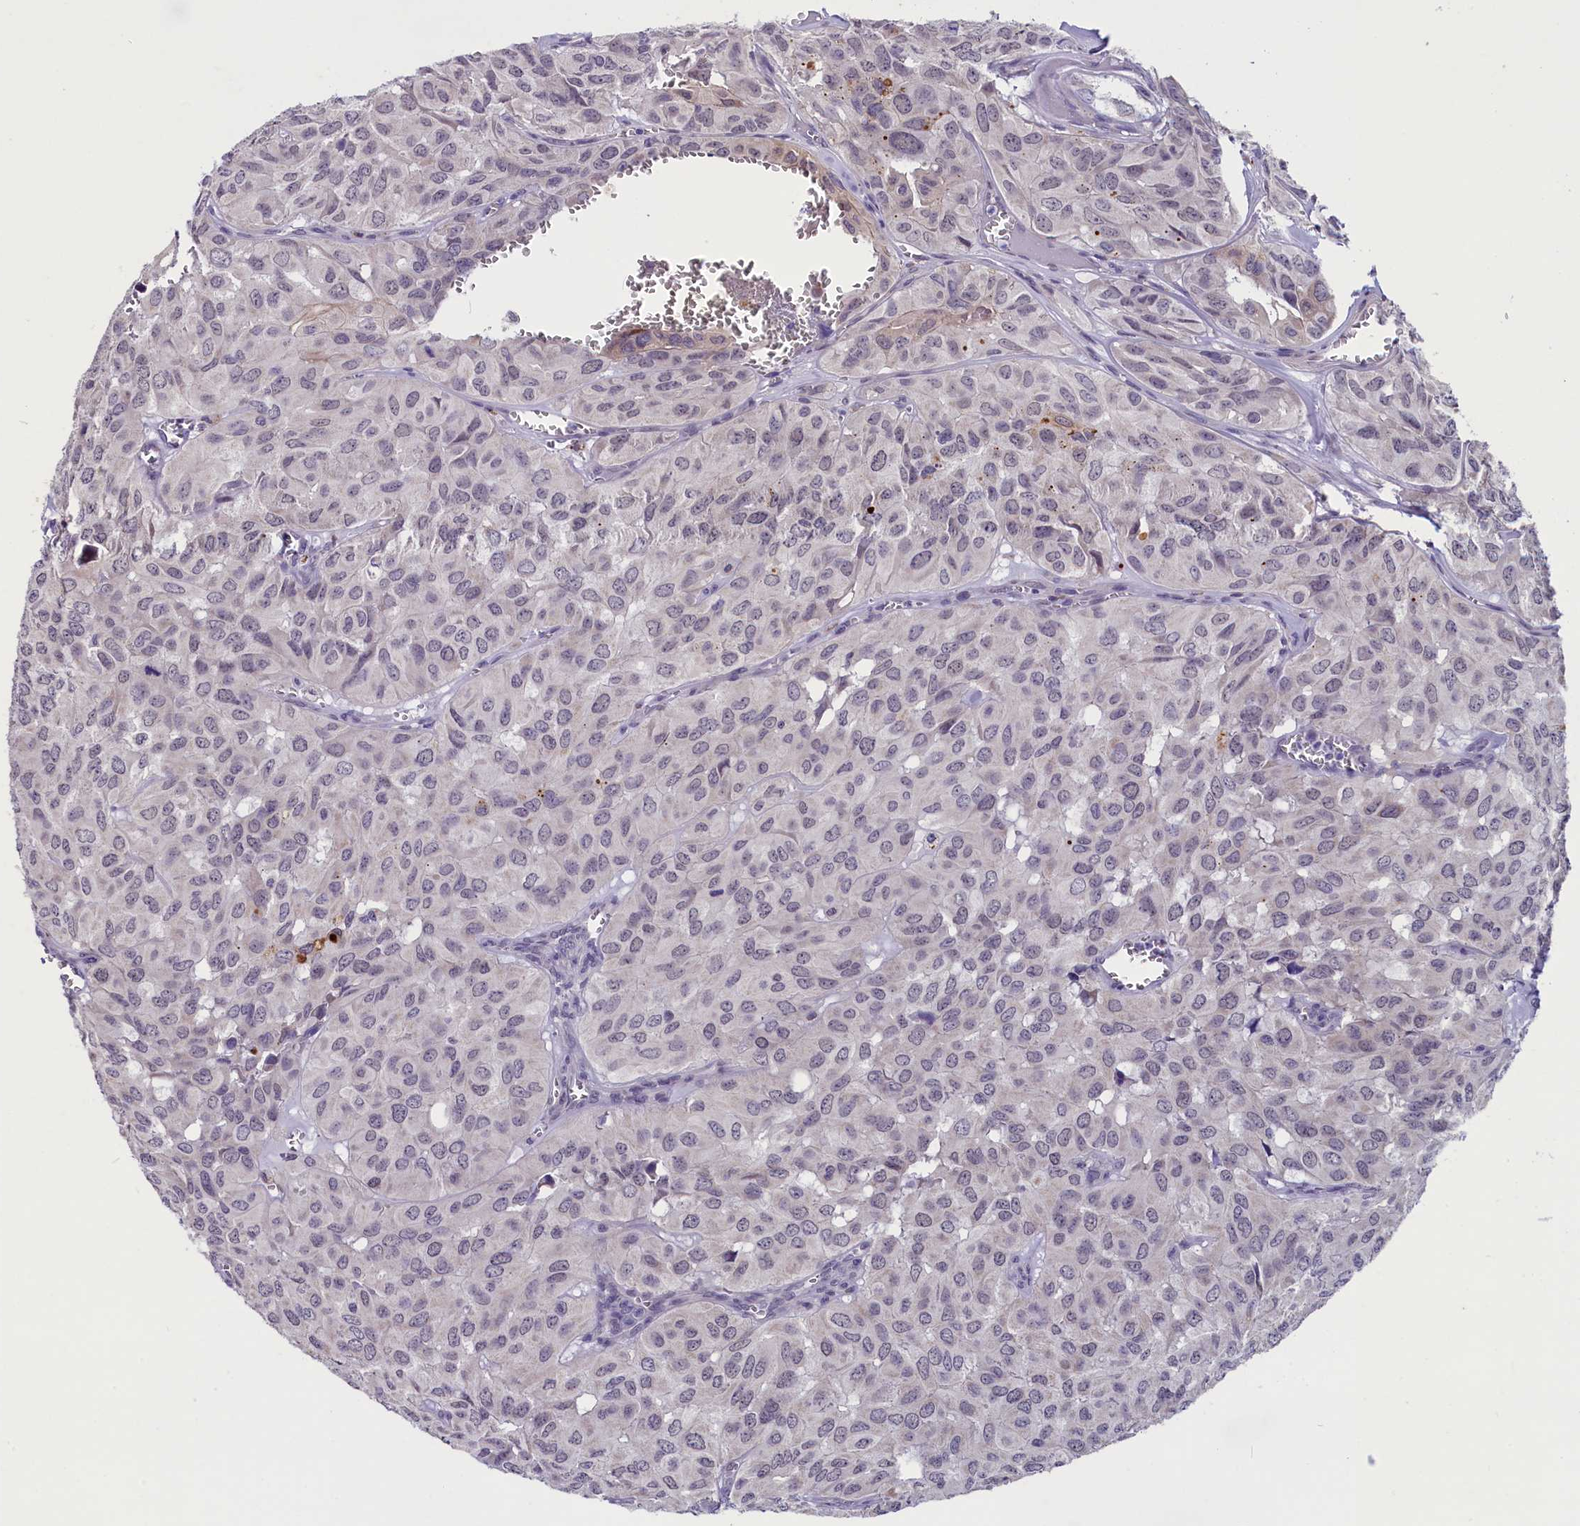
{"staining": {"intensity": "negative", "quantity": "none", "location": "none"}, "tissue": "head and neck cancer", "cell_type": "Tumor cells", "image_type": "cancer", "snomed": [{"axis": "morphology", "description": "Adenocarcinoma, NOS"}, {"axis": "topography", "description": "Salivary gland, NOS"}, {"axis": "topography", "description": "Head-Neck"}], "caption": "An image of adenocarcinoma (head and neck) stained for a protein reveals no brown staining in tumor cells.", "gene": "SCD5", "patient": {"sex": "female", "age": 76}}